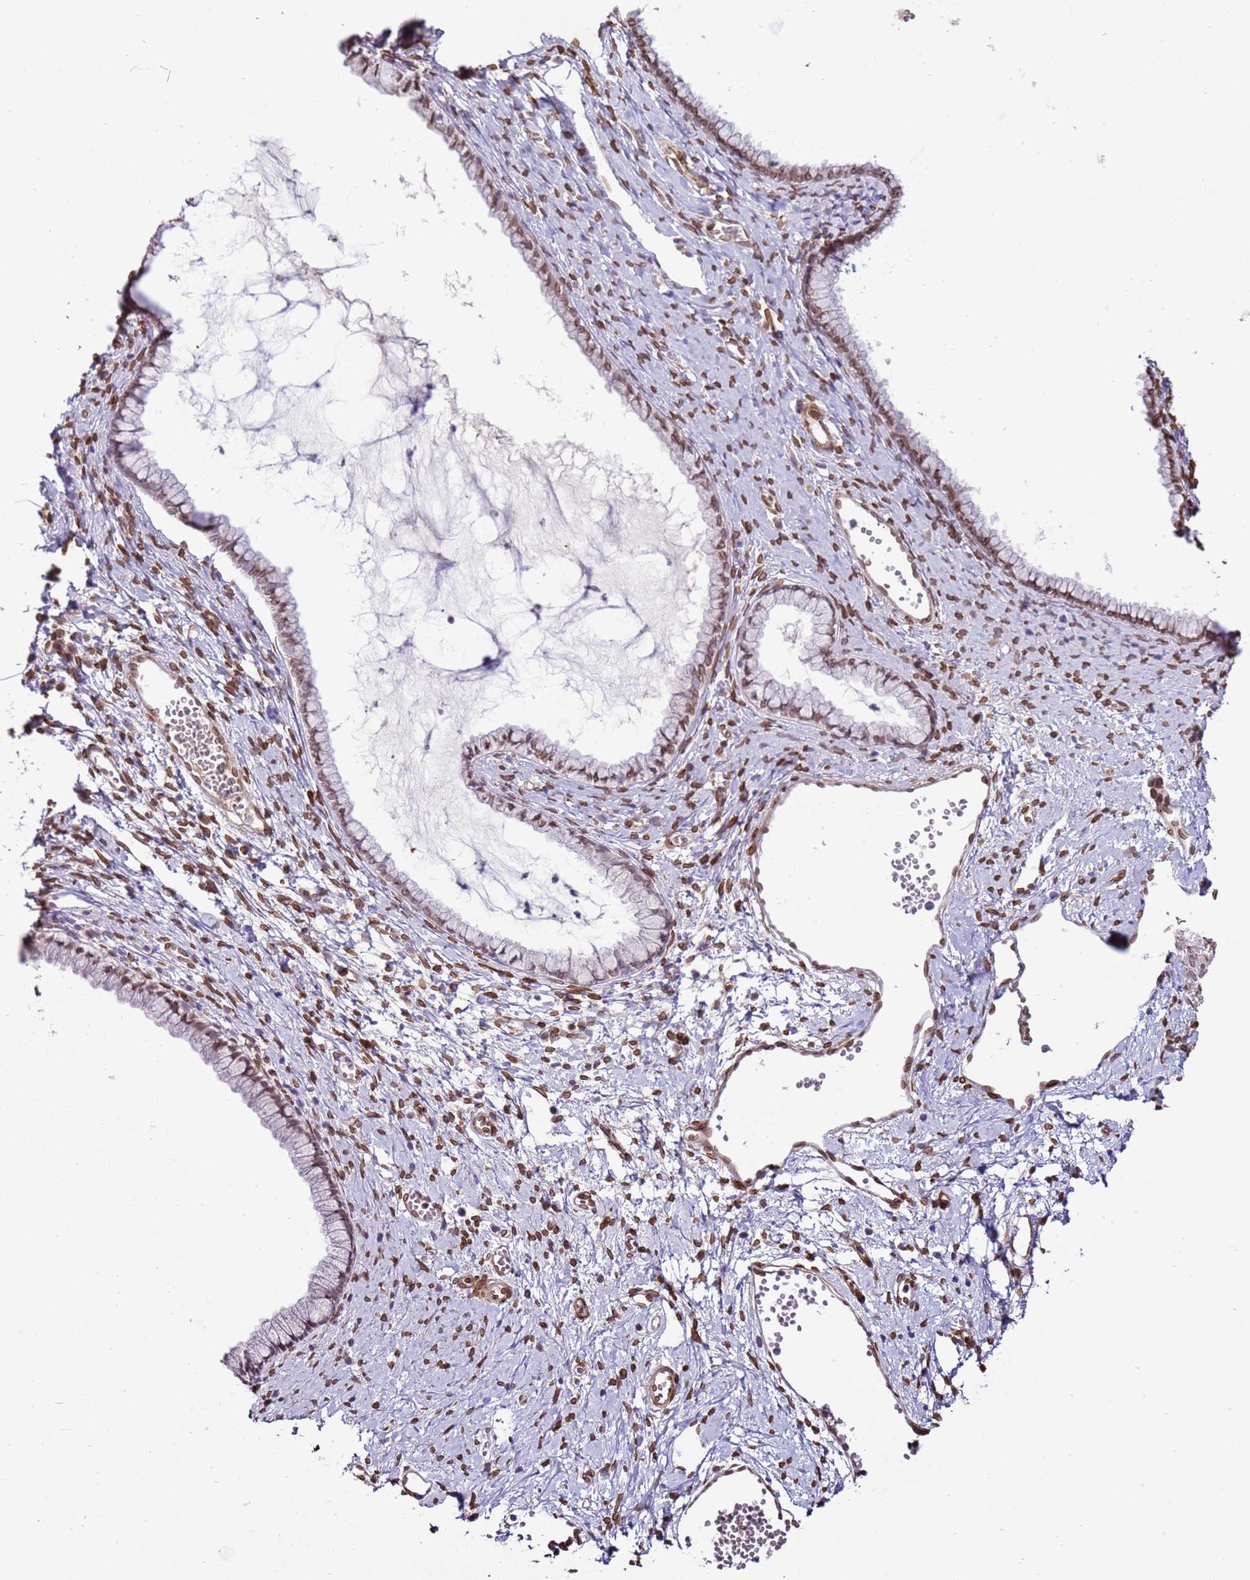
{"staining": {"intensity": "weak", "quantity": "25%-75%", "location": "cytoplasmic/membranous,nuclear"}, "tissue": "cervix", "cell_type": "Glandular cells", "image_type": "normal", "snomed": [{"axis": "morphology", "description": "Normal tissue, NOS"}, {"axis": "topography", "description": "Cervix"}], "caption": "A histopathology image of cervix stained for a protein exhibits weak cytoplasmic/membranous,nuclear brown staining in glandular cells.", "gene": "TMEM47", "patient": {"sex": "female", "age": 40}}